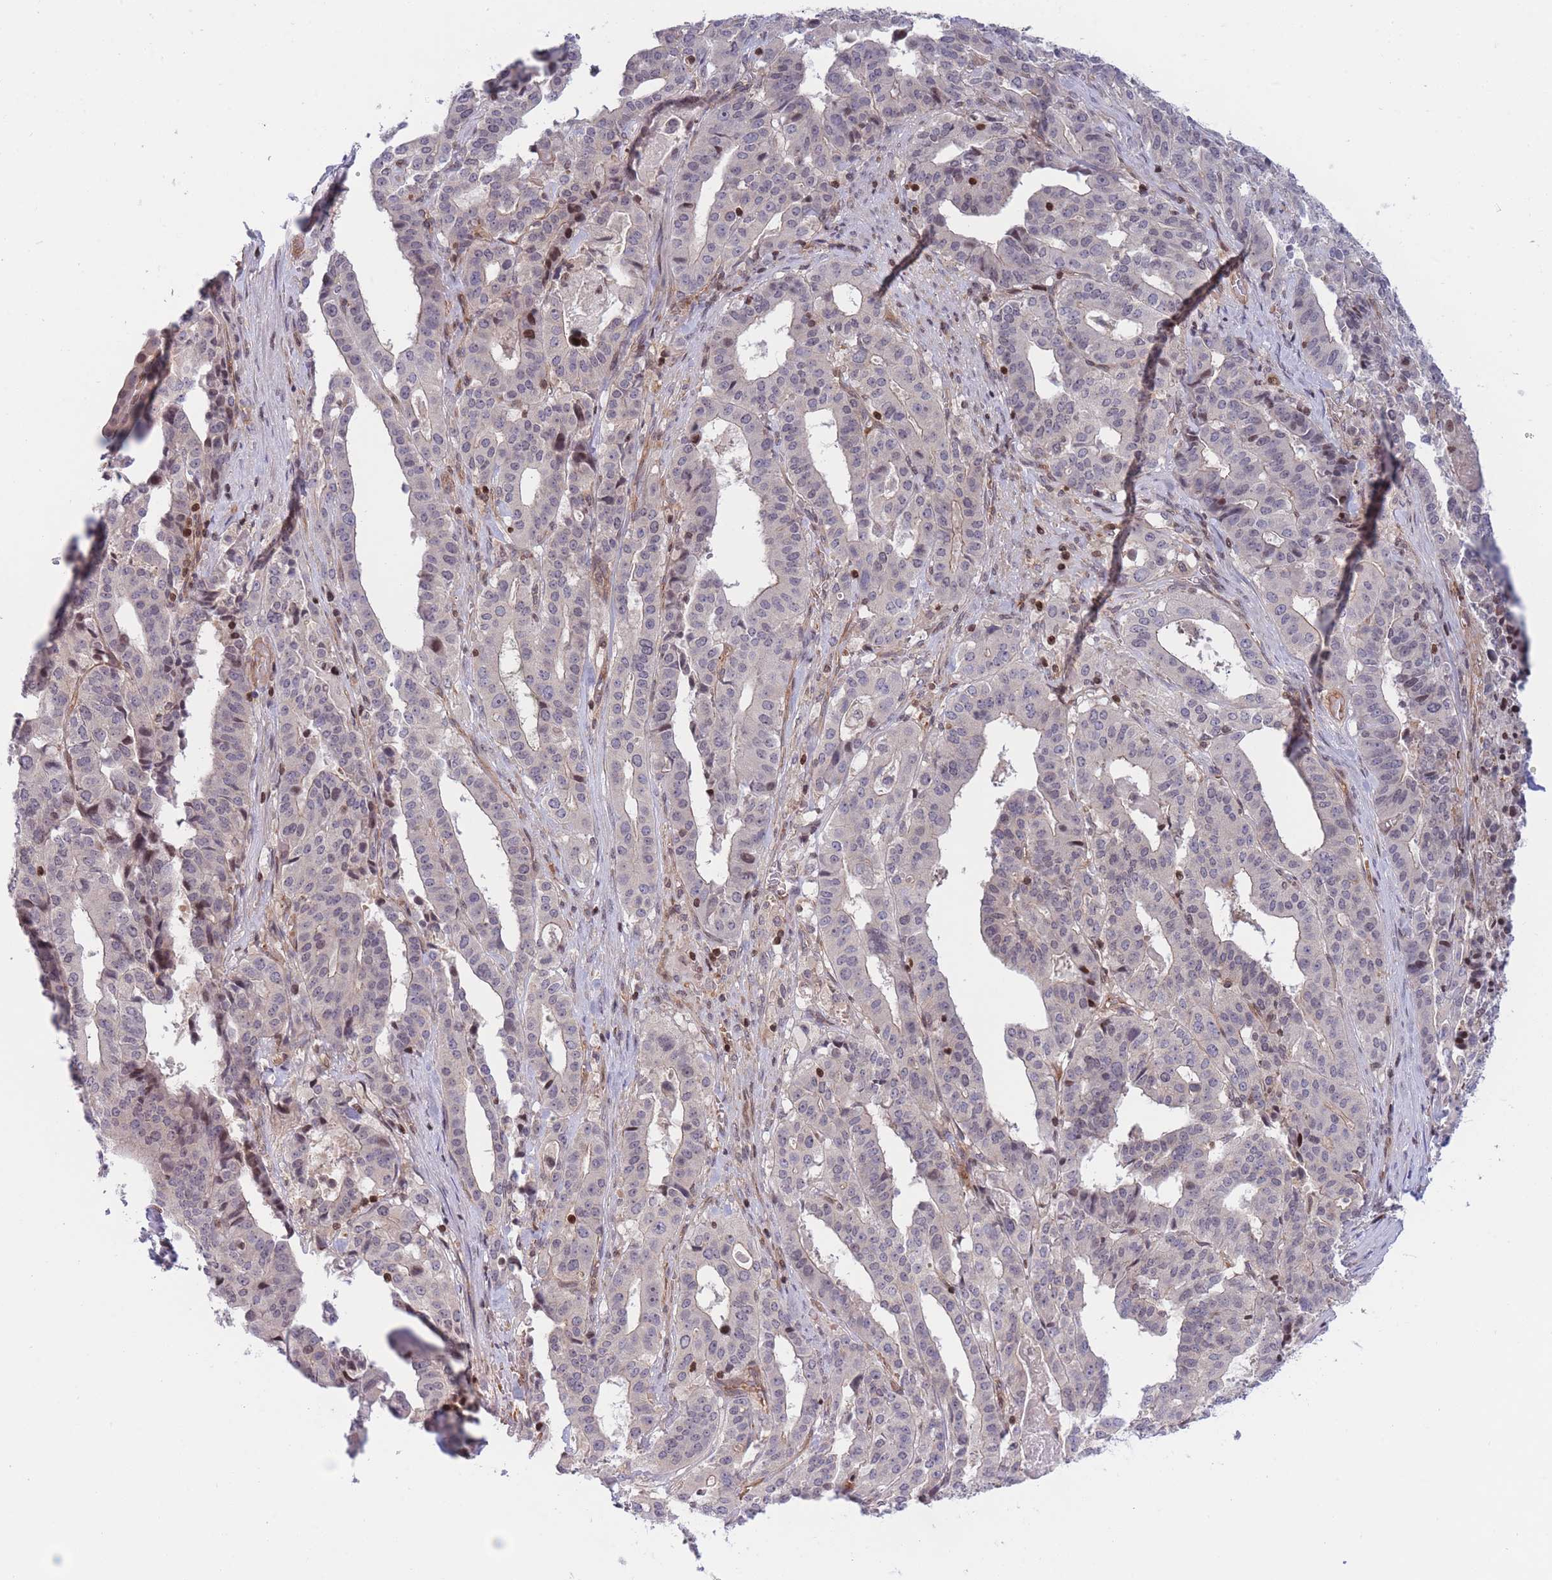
{"staining": {"intensity": "negative", "quantity": "none", "location": "none"}, "tissue": "stomach cancer", "cell_type": "Tumor cells", "image_type": "cancer", "snomed": [{"axis": "morphology", "description": "Adenocarcinoma, NOS"}, {"axis": "topography", "description": "Stomach"}], "caption": "Stomach cancer (adenocarcinoma) was stained to show a protein in brown. There is no significant staining in tumor cells.", "gene": "SLC35F5", "patient": {"sex": "male", "age": 48}}